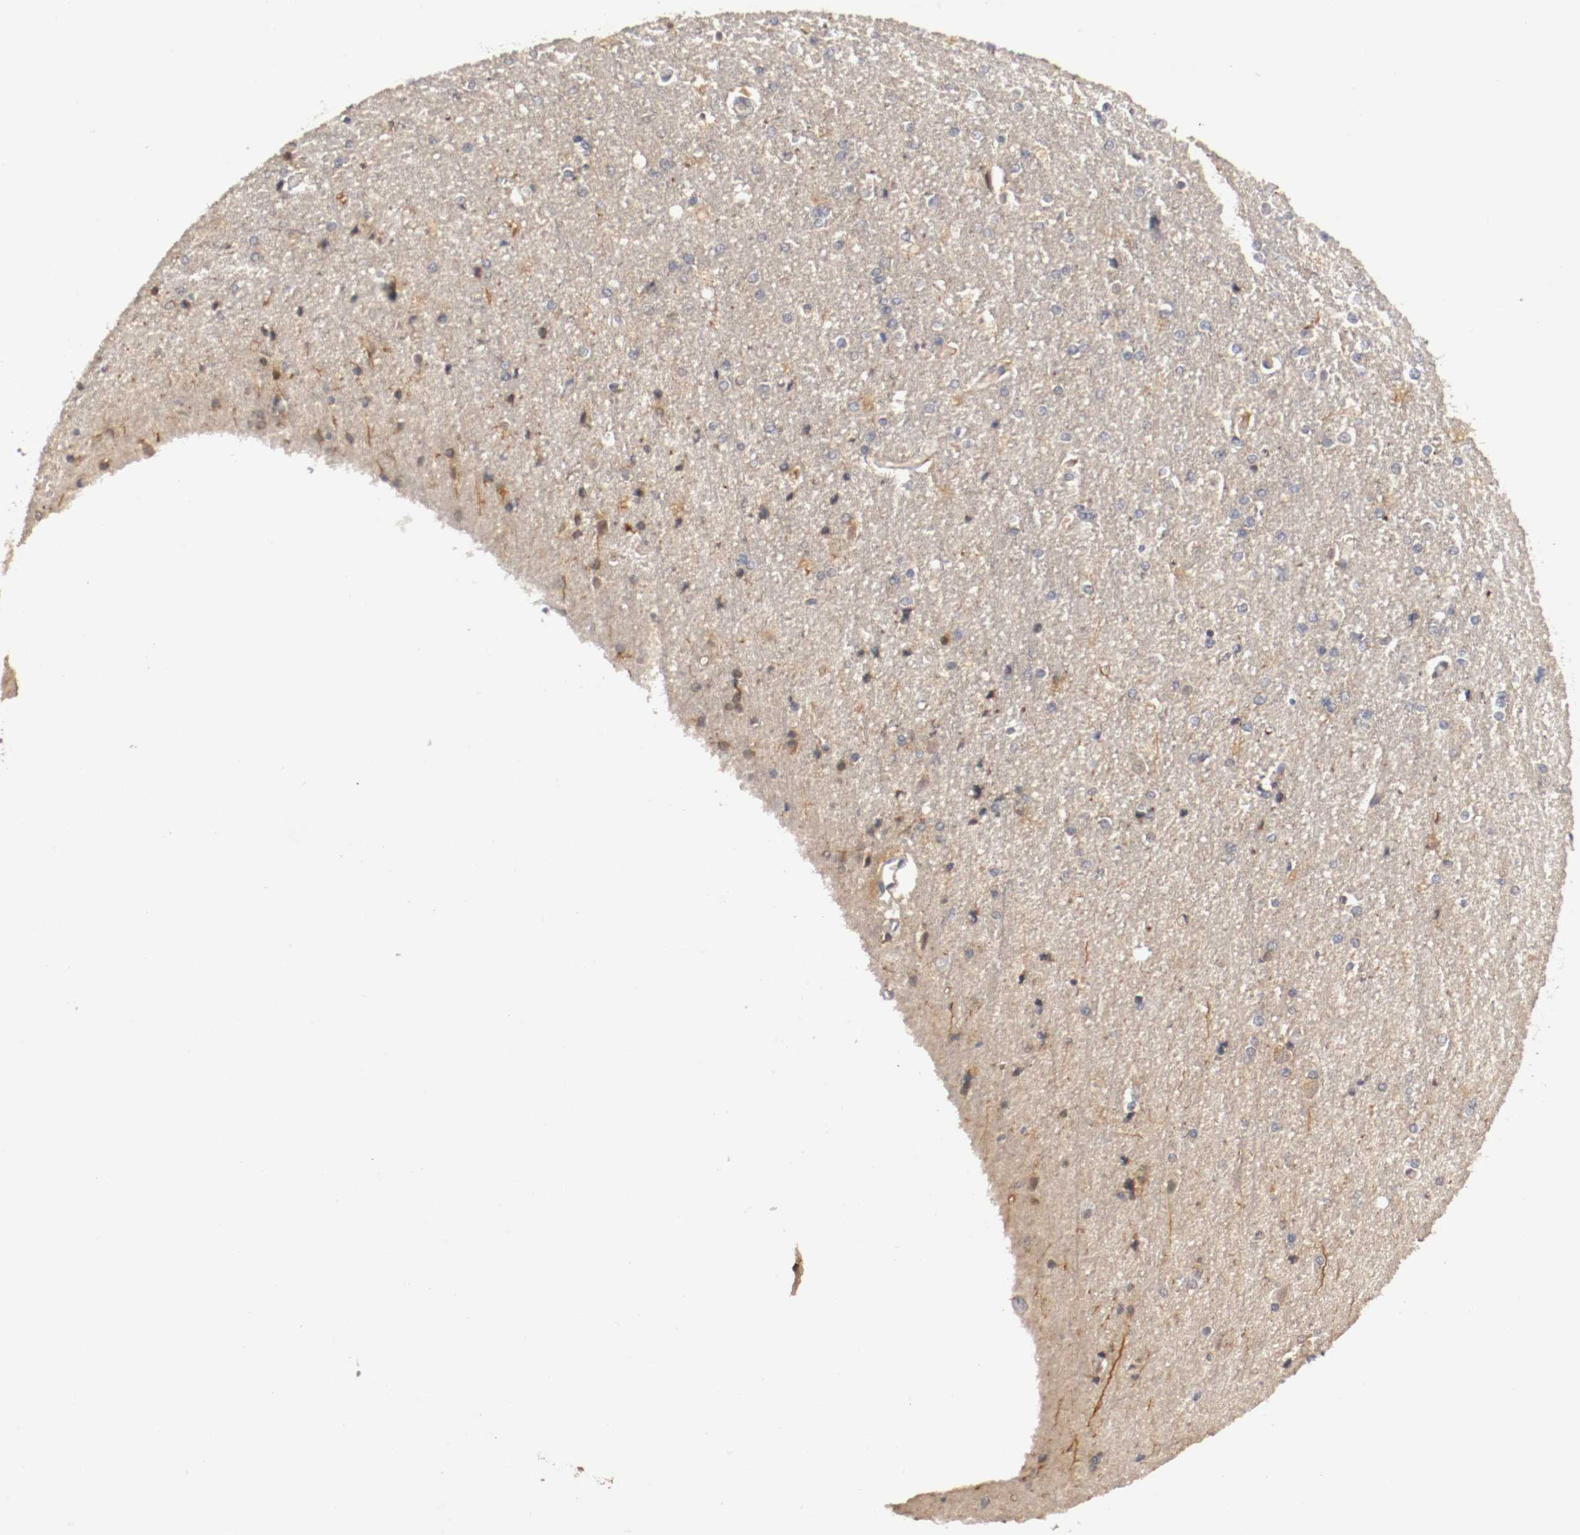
{"staining": {"intensity": "weak", "quantity": "<25%", "location": "cytoplasmic/membranous"}, "tissue": "caudate", "cell_type": "Glial cells", "image_type": "normal", "snomed": [{"axis": "morphology", "description": "Normal tissue, NOS"}, {"axis": "topography", "description": "Lateral ventricle wall"}], "caption": "Micrograph shows no protein expression in glial cells of normal caudate. The staining is performed using DAB (3,3'-diaminobenzidine) brown chromogen with nuclei counter-stained in using hematoxylin.", "gene": "RBM23", "patient": {"sex": "female", "age": 54}}